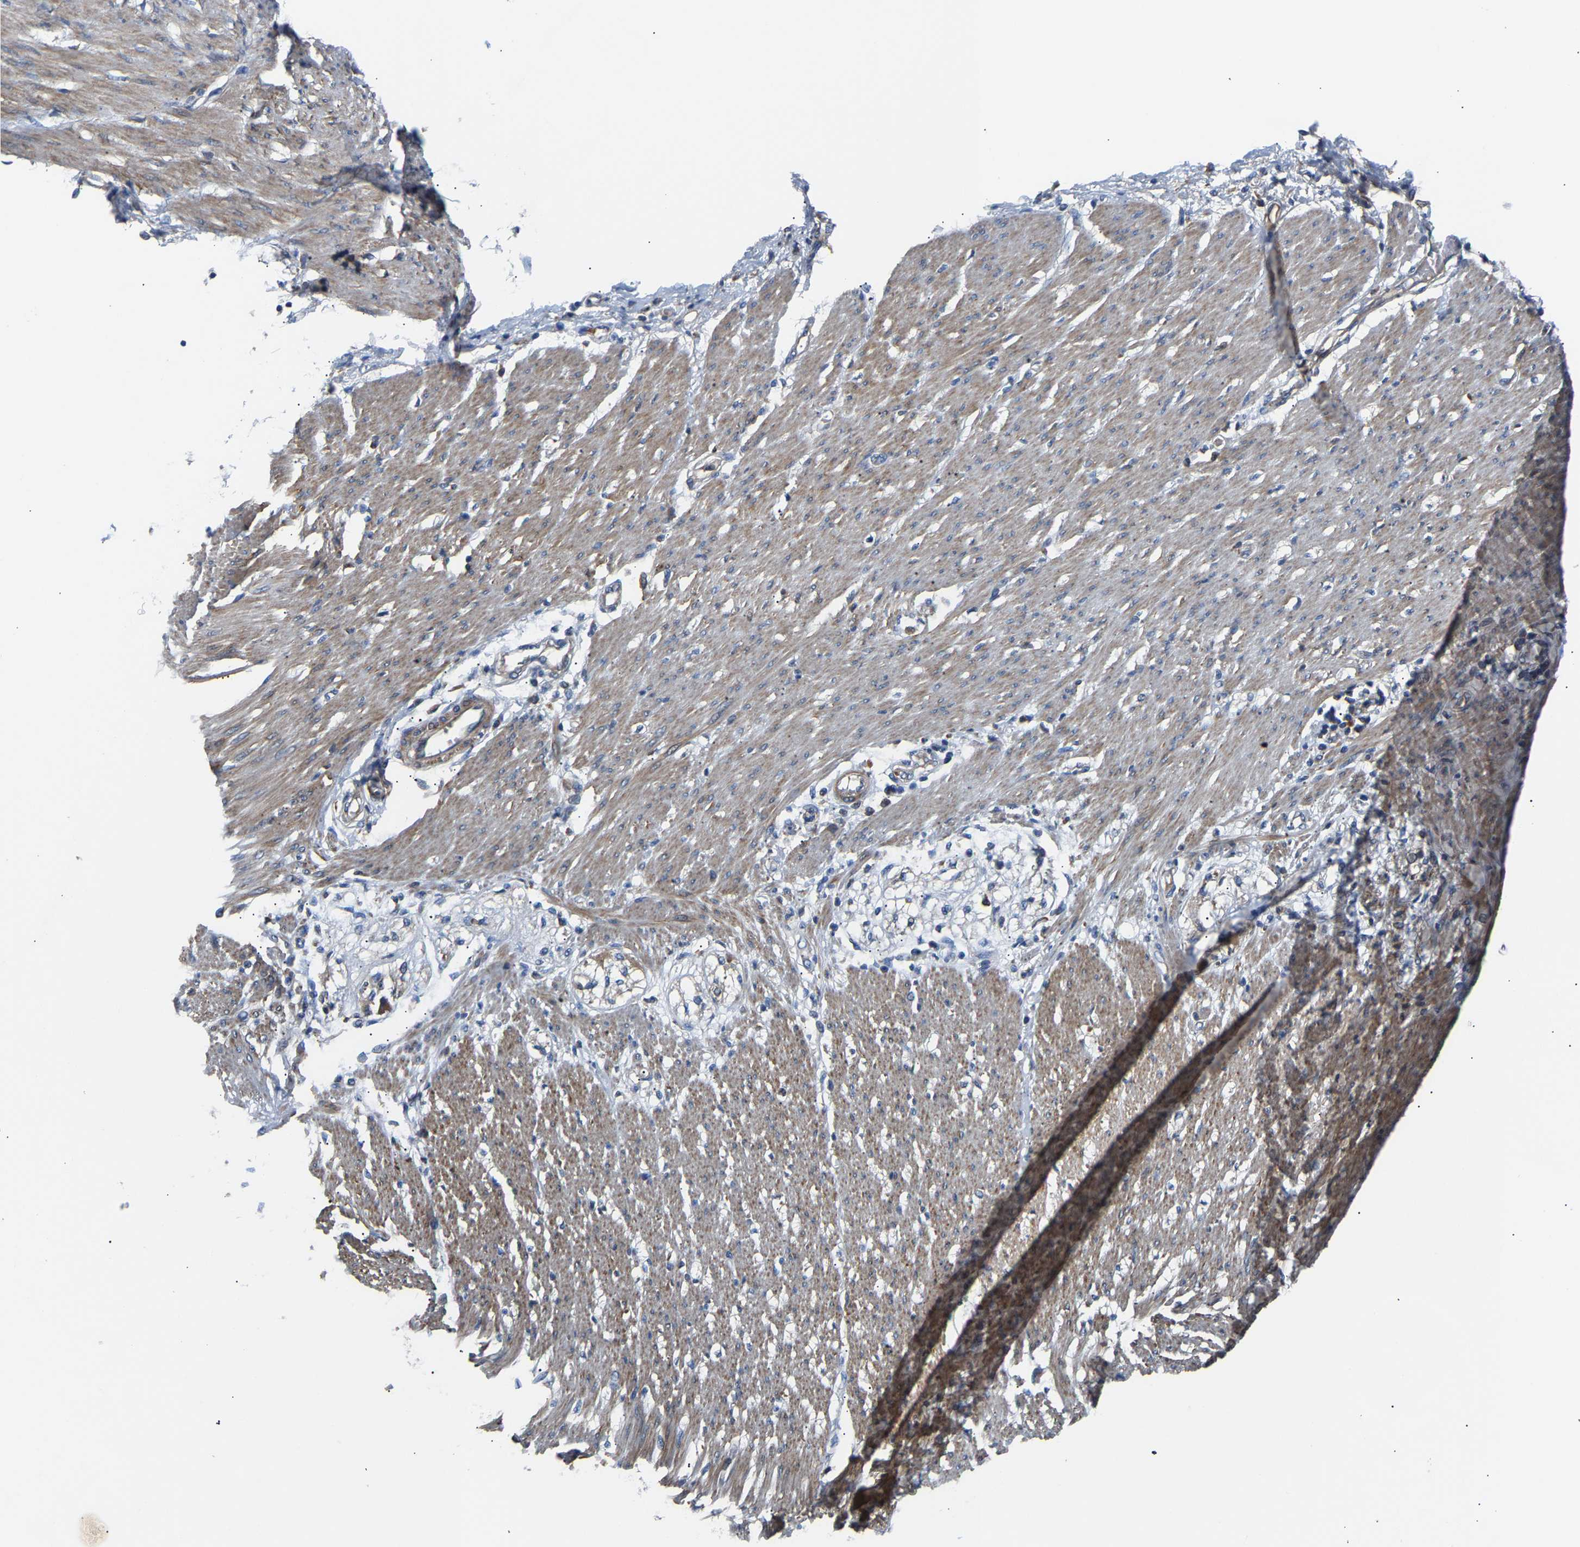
{"staining": {"intensity": "negative", "quantity": "none", "location": "none"}, "tissue": "adipose tissue", "cell_type": "Adipocytes", "image_type": "normal", "snomed": [{"axis": "morphology", "description": "Normal tissue, NOS"}, {"axis": "morphology", "description": "Adenocarcinoma, NOS"}, {"axis": "topography", "description": "Colon"}, {"axis": "topography", "description": "Peripheral nerve tissue"}], "caption": "This micrograph is of benign adipose tissue stained with immunohistochemistry (IHC) to label a protein in brown with the nuclei are counter-stained blue. There is no positivity in adipocytes.", "gene": "CCDC171", "patient": {"sex": "male", "age": 14}}